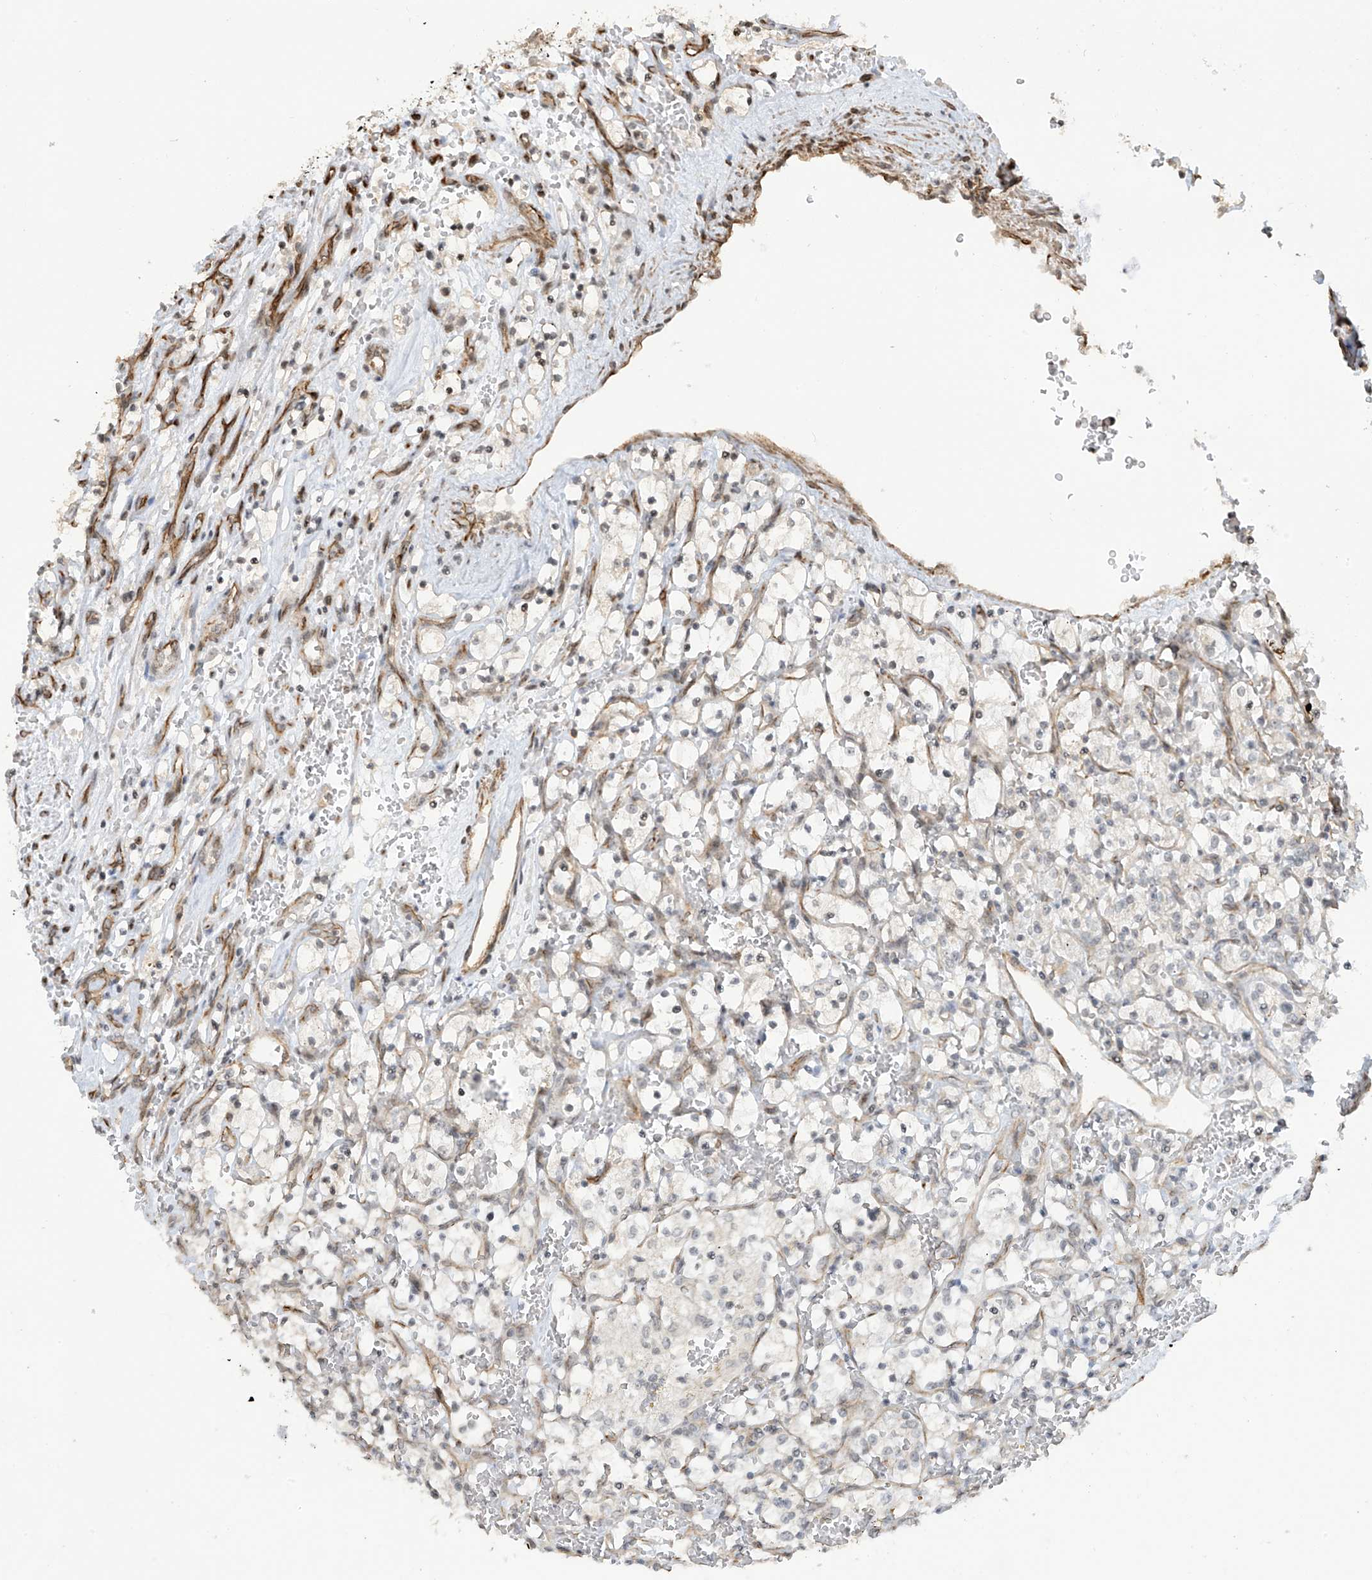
{"staining": {"intensity": "negative", "quantity": "none", "location": "none"}, "tissue": "renal cancer", "cell_type": "Tumor cells", "image_type": "cancer", "snomed": [{"axis": "morphology", "description": "Adenocarcinoma, NOS"}, {"axis": "topography", "description": "Kidney"}], "caption": "Tumor cells are negative for protein expression in human adenocarcinoma (renal). (Brightfield microscopy of DAB (3,3'-diaminobenzidine) immunohistochemistry (IHC) at high magnification).", "gene": "METAP1D", "patient": {"sex": "female", "age": 69}}